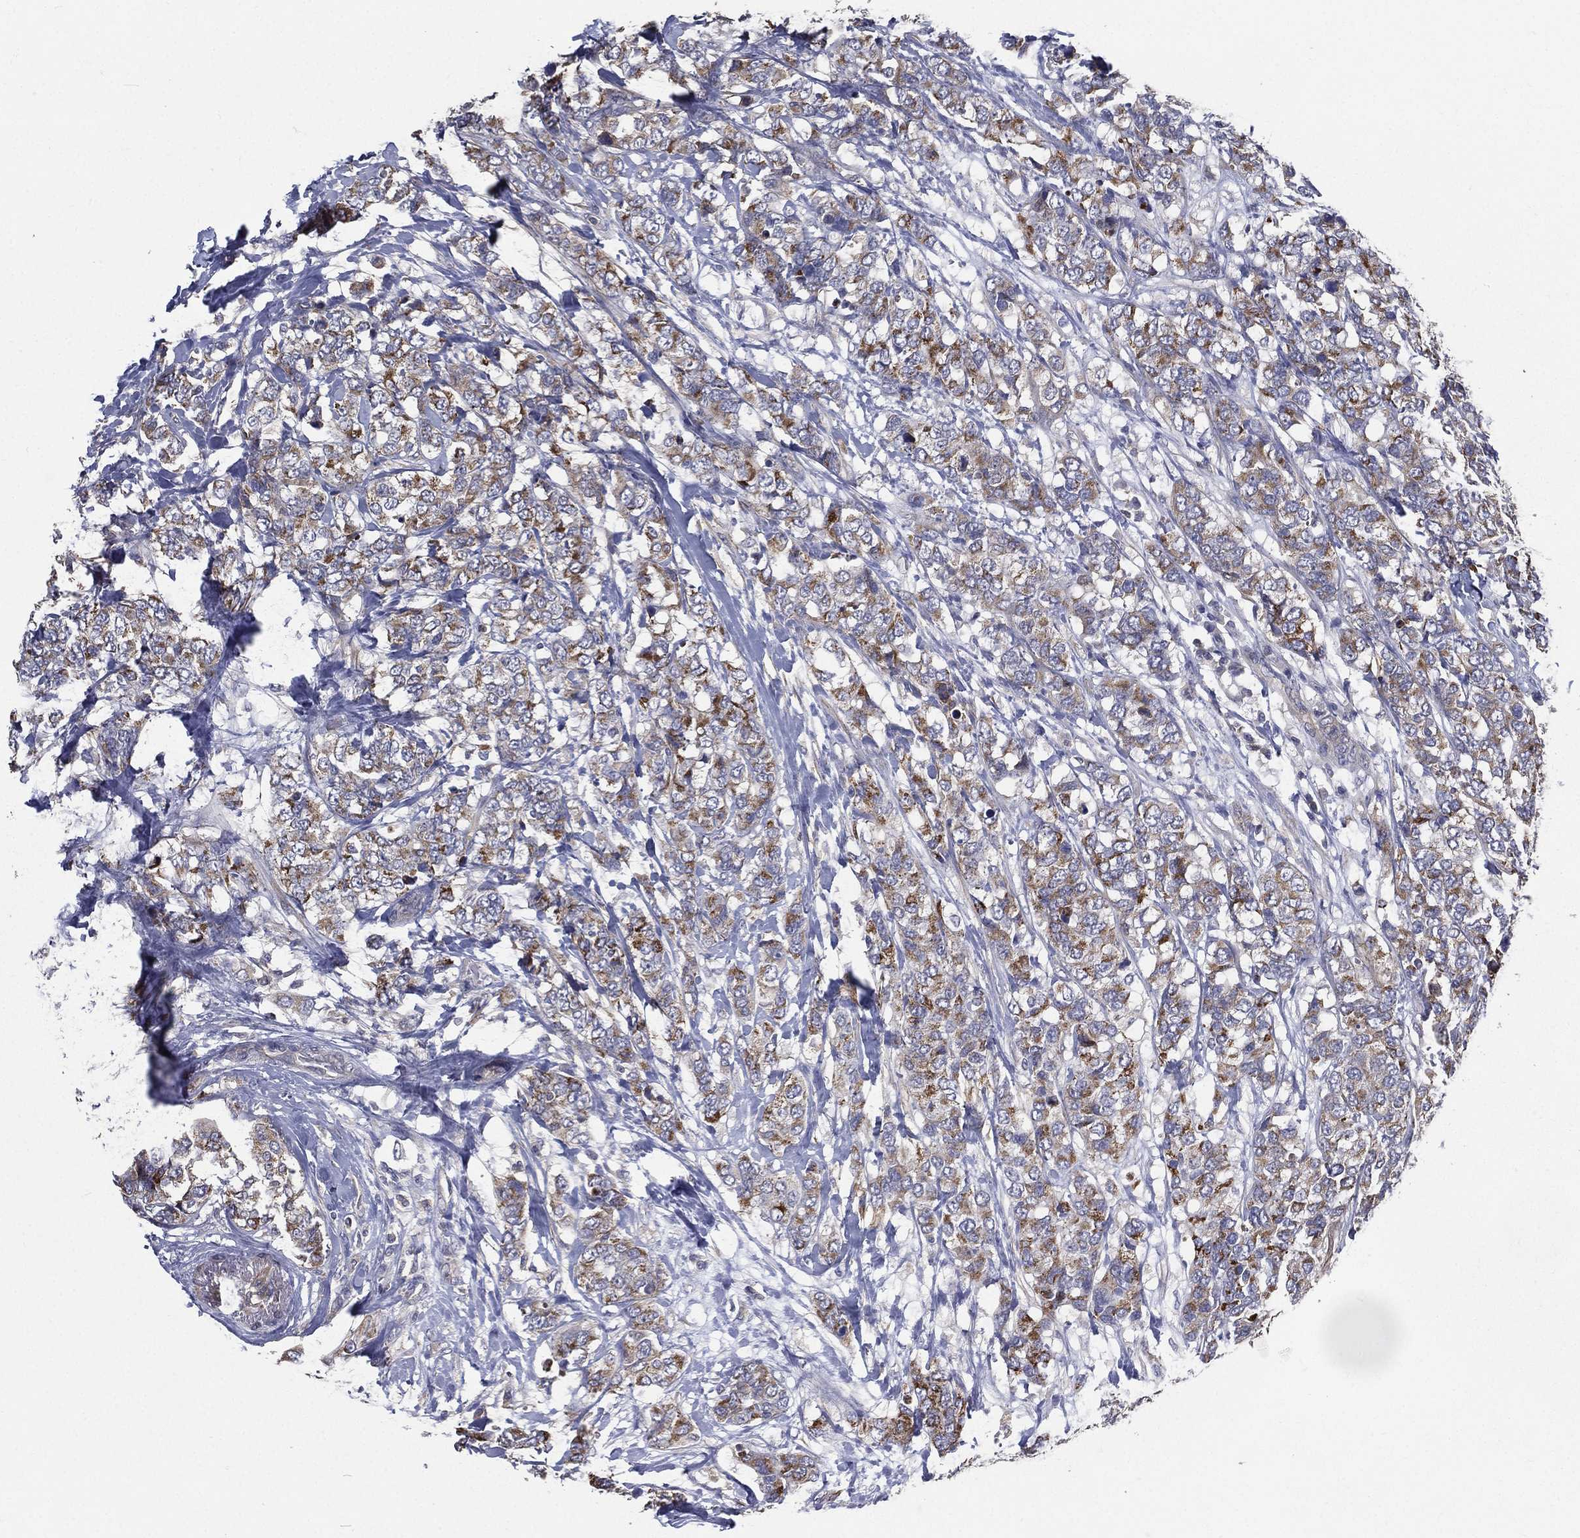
{"staining": {"intensity": "strong", "quantity": "<25%", "location": "cytoplasmic/membranous"}, "tissue": "breast cancer", "cell_type": "Tumor cells", "image_type": "cancer", "snomed": [{"axis": "morphology", "description": "Lobular carcinoma"}, {"axis": "topography", "description": "Breast"}], "caption": "Breast cancer (lobular carcinoma) tissue exhibits strong cytoplasmic/membranous positivity in approximately <25% of tumor cells, visualized by immunohistochemistry.", "gene": "SERPINB2", "patient": {"sex": "female", "age": 59}}